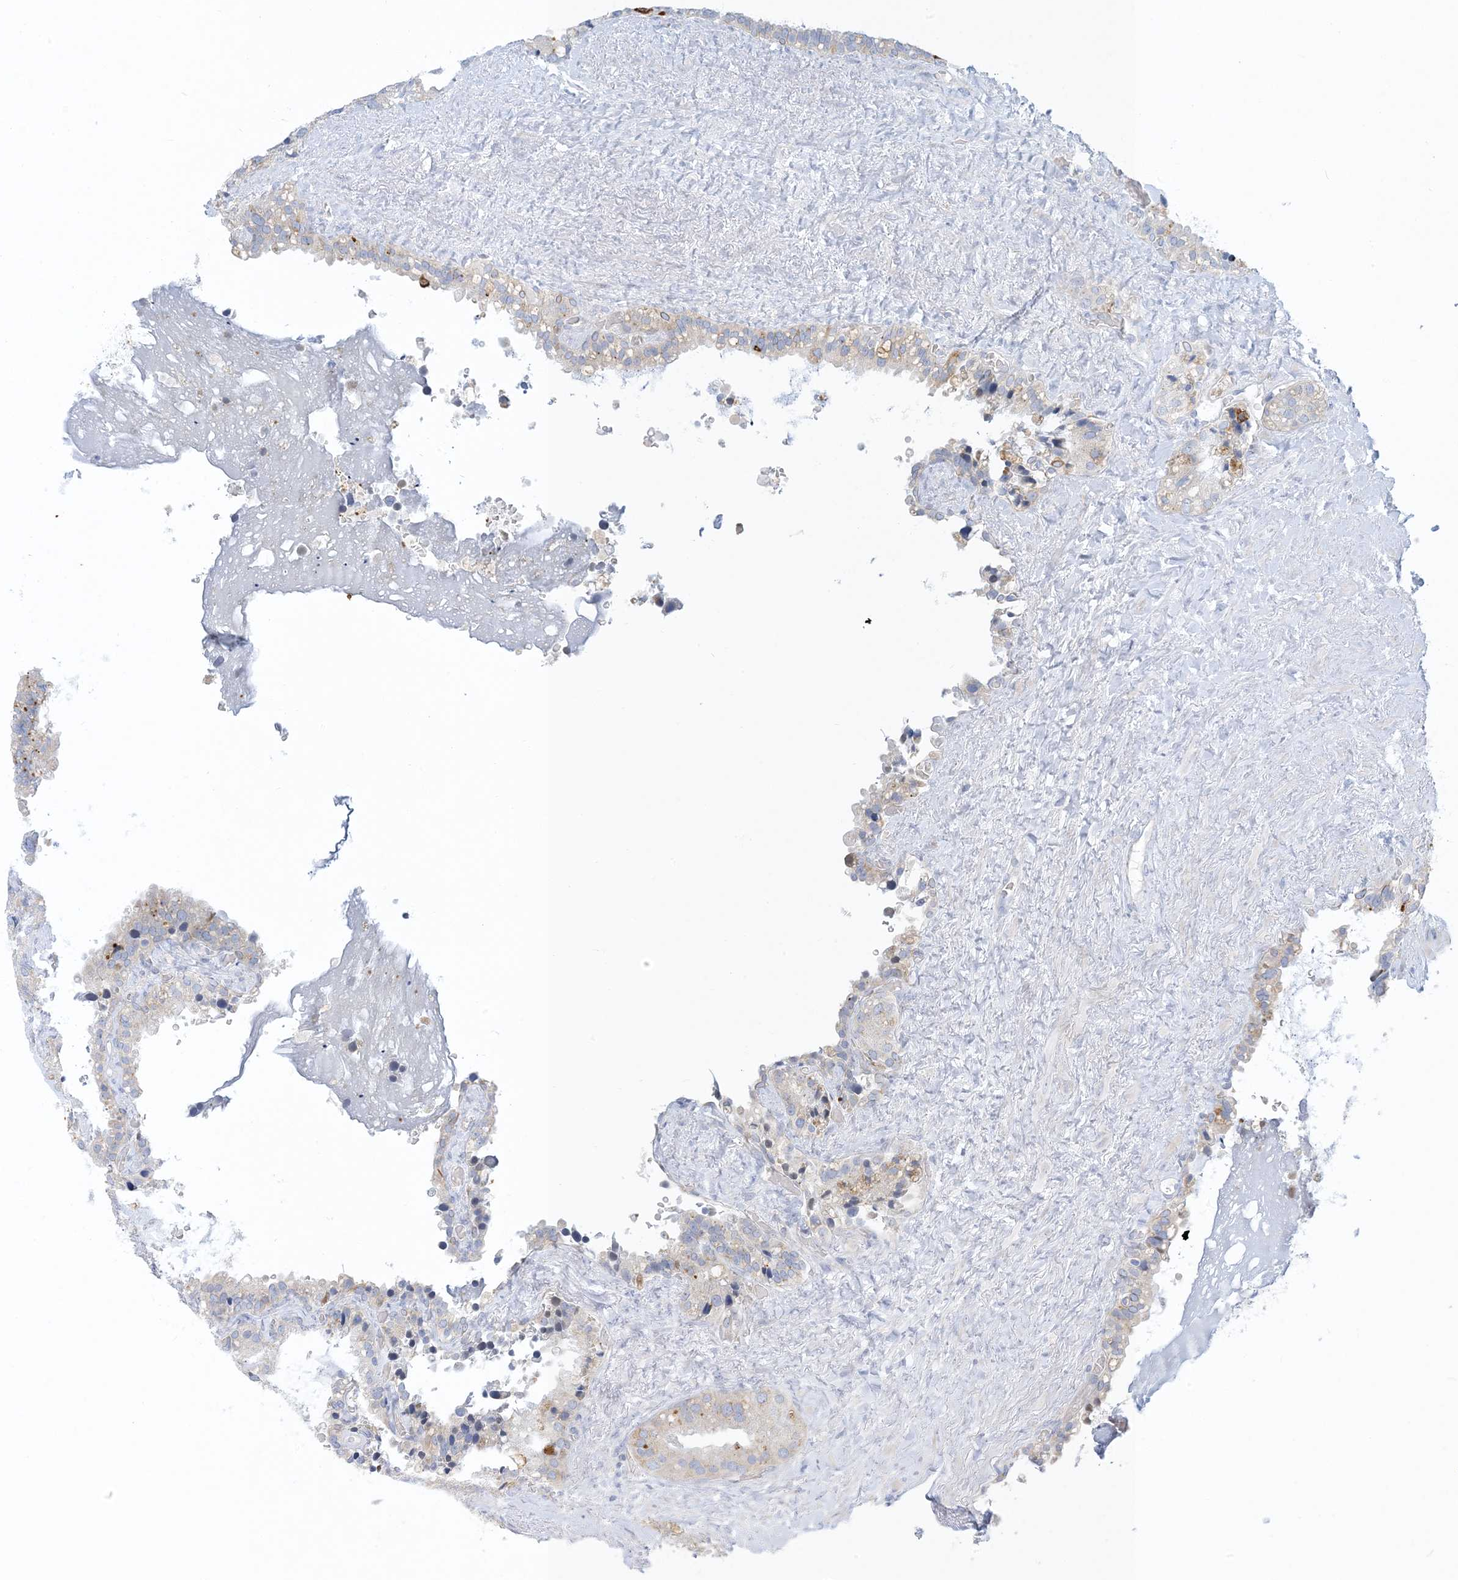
{"staining": {"intensity": "negative", "quantity": "none", "location": "none"}, "tissue": "seminal vesicle", "cell_type": "Glandular cells", "image_type": "normal", "snomed": [{"axis": "morphology", "description": "Normal tissue, NOS"}, {"axis": "topography", "description": "Prostate"}, {"axis": "topography", "description": "Seminal veicle"}], "caption": "DAB immunohistochemical staining of normal seminal vesicle displays no significant expression in glandular cells. The staining was performed using DAB (3,3'-diaminobenzidine) to visualize the protein expression in brown, while the nuclei were stained in blue with hematoxylin (Magnification: 20x).", "gene": "XIRP2", "patient": {"sex": "male", "age": 68}}